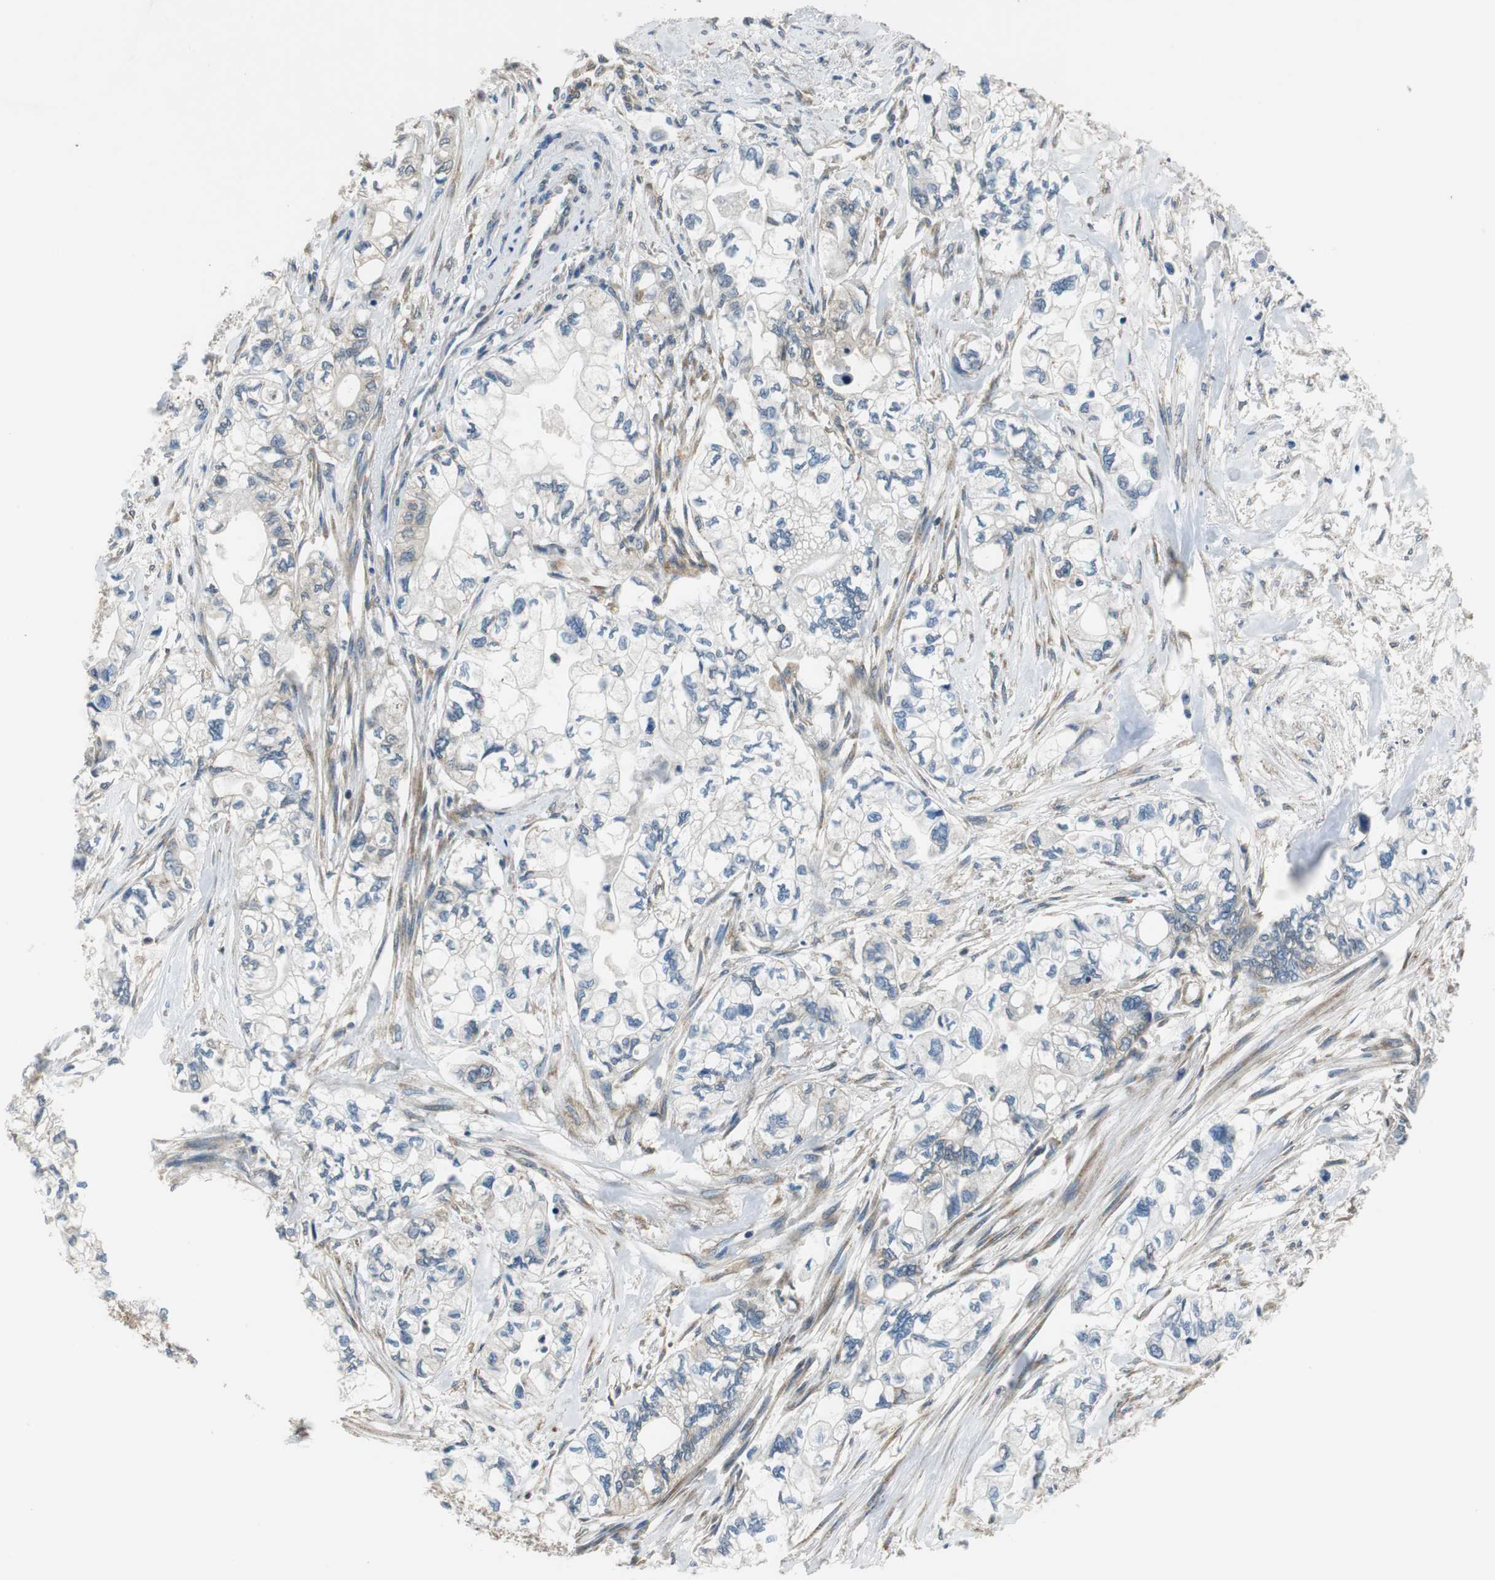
{"staining": {"intensity": "weak", "quantity": "<25%", "location": "cytoplasmic/membranous"}, "tissue": "pancreatic cancer", "cell_type": "Tumor cells", "image_type": "cancer", "snomed": [{"axis": "morphology", "description": "Adenocarcinoma, NOS"}, {"axis": "topography", "description": "Pancreas"}], "caption": "Immunohistochemical staining of pancreatic cancer (adenocarcinoma) exhibits no significant expression in tumor cells. (Stains: DAB IHC with hematoxylin counter stain, Microscopy: brightfield microscopy at high magnification).", "gene": "CNOT3", "patient": {"sex": "male", "age": 79}}